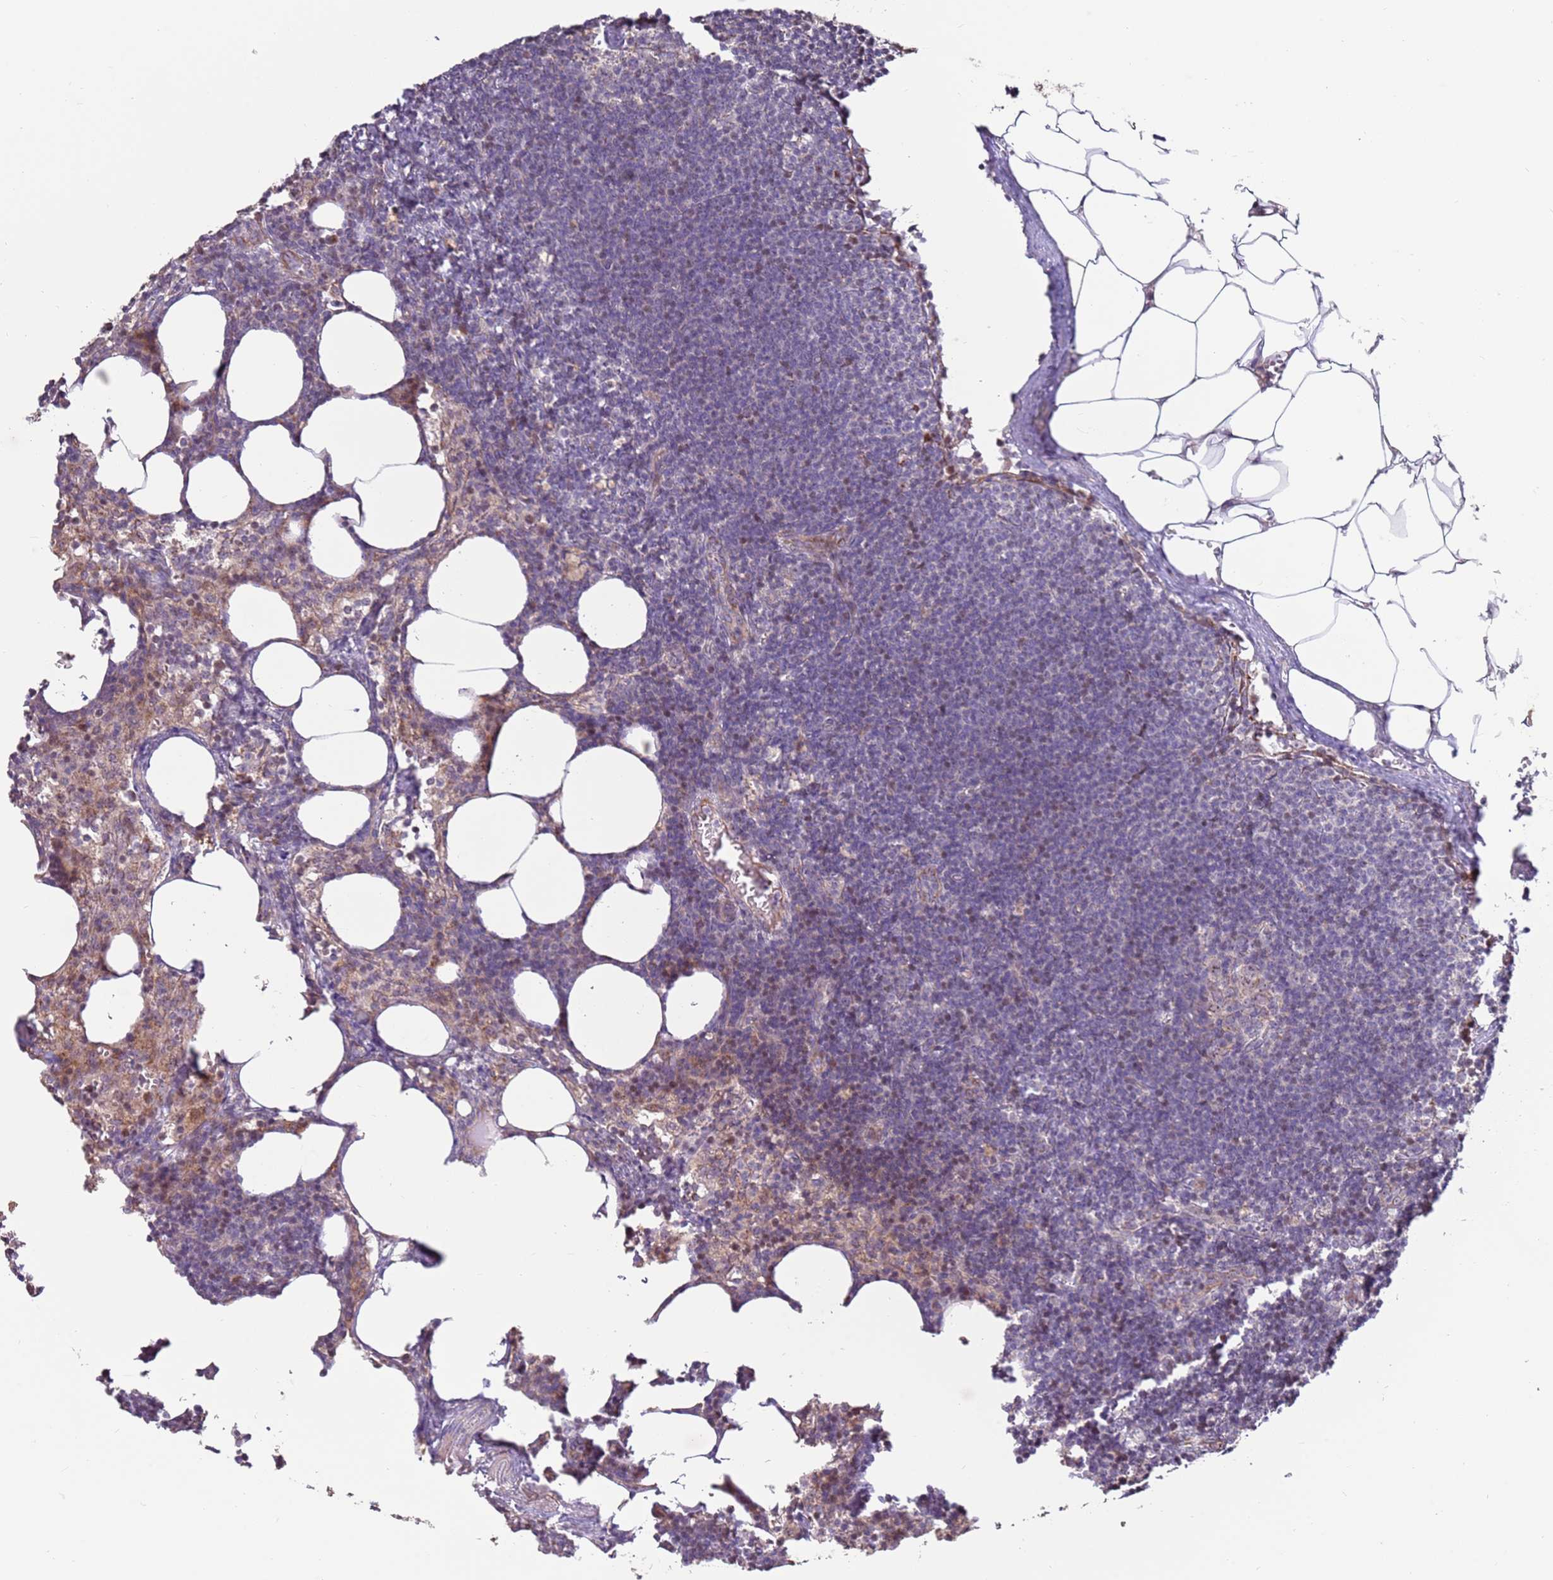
{"staining": {"intensity": "weak", "quantity": "<25%", "location": "cytoplasmic/membranous"}, "tissue": "lymph node", "cell_type": "Germinal center cells", "image_type": "normal", "snomed": [{"axis": "morphology", "description": "Normal tissue, NOS"}, {"axis": "topography", "description": "Lymph node"}], "caption": "High magnification brightfield microscopy of unremarkable lymph node stained with DAB (brown) and counterstained with hematoxylin (blue): germinal center cells show no significant expression. The staining was performed using DAB to visualize the protein expression in brown, while the nuclei were stained in blue with hematoxylin (Magnification: 20x).", "gene": "KIF25", "patient": {"sex": "female", "age": 30}}